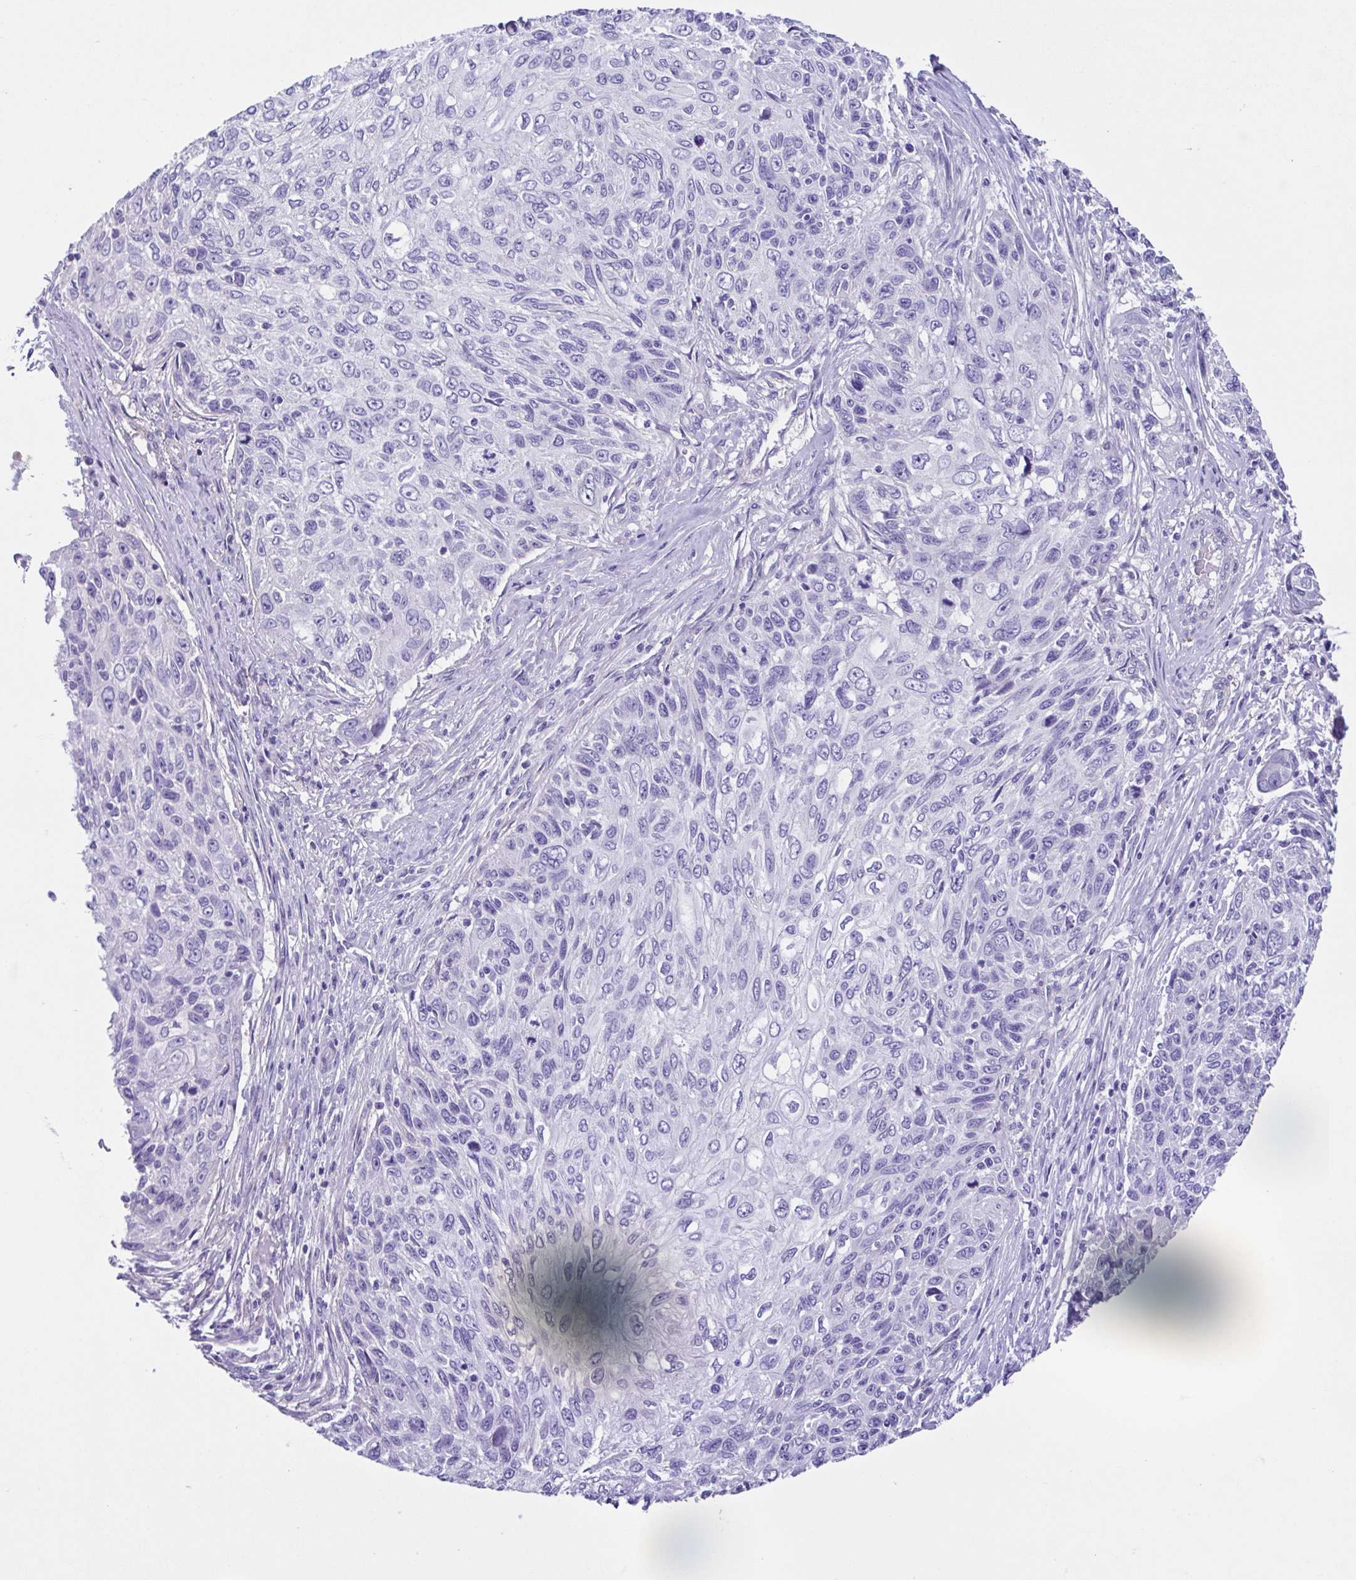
{"staining": {"intensity": "negative", "quantity": "none", "location": "none"}, "tissue": "skin cancer", "cell_type": "Tumor cells", "image_type": "cancer", "snomed": [{"axis": "morphology", "description": "Squamous cell carcinoma, NOS"}, {"axis": "topography", "description": "Skin"}], "caption": "Immunohistochemical staining of human skin cancer reveals no significant positivity in tumor cells.", "gene": "CYP11B1", "patient": {"sex": "male", "age": 92}}